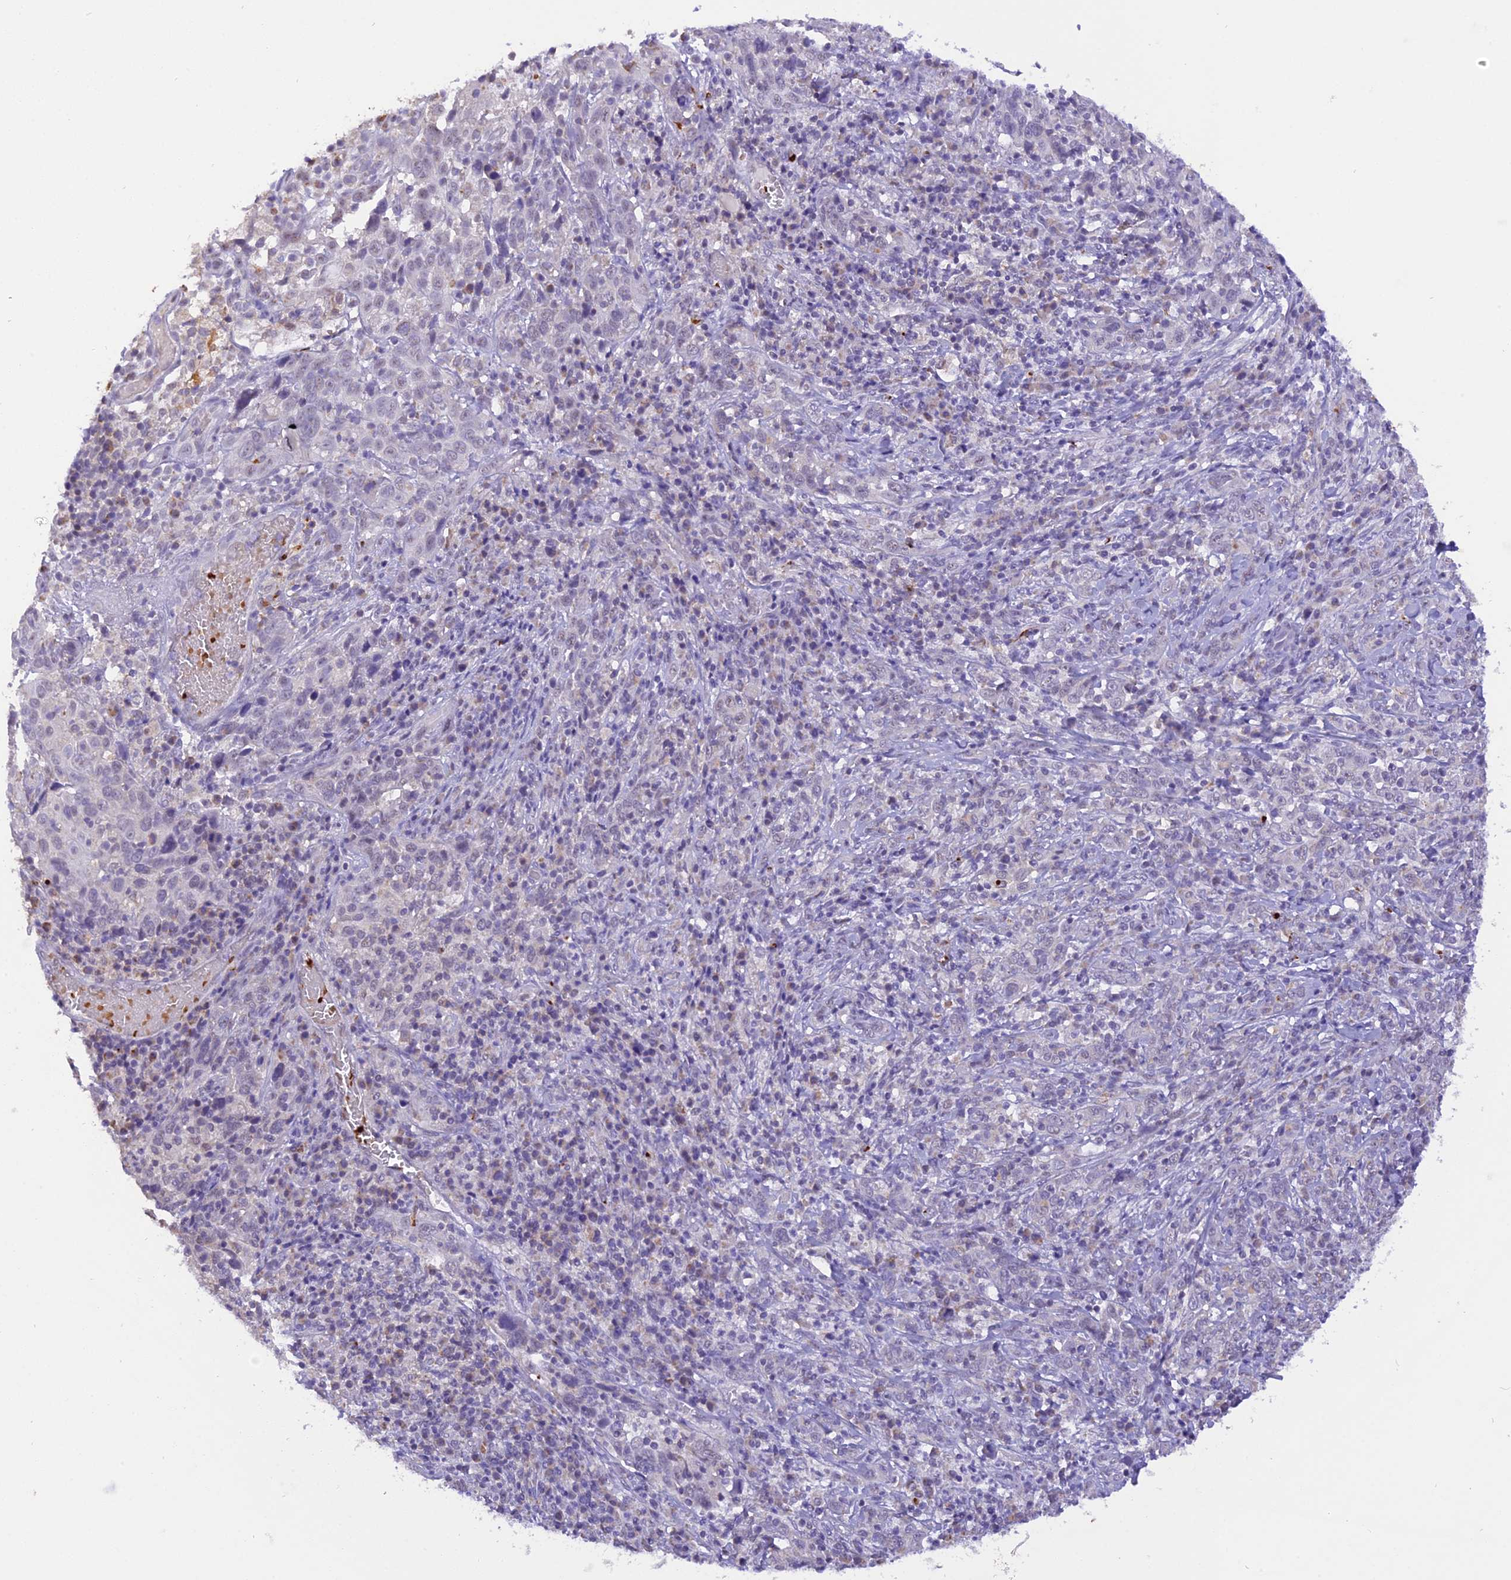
{"staining": {"intensity": "negative", "quantity": "none", "location": "none"}, "tissue": "cervical cancer", "cell_type": "Tumor cells", "image_type": "cancer", "snomed": [{"axis": "morphology", "description": "Squamous cell carcinoma, NOS"}, {"axis": "topography", "description": "Cervix"}], "caption": "IHC photomicrograph of human squamous cell carcinoma (cervical) stained for a protein (brown), which displays no positivity in tumor cells. The staining was performed using DAB (3,3'-diaminobenzidine) to visualize the protein expression in brown, while the nuclei were stained in blue with hematoxylin (Magnification: 20x).", "gene": "AHSP", "patient": {"sex": "female", "age": 46}}